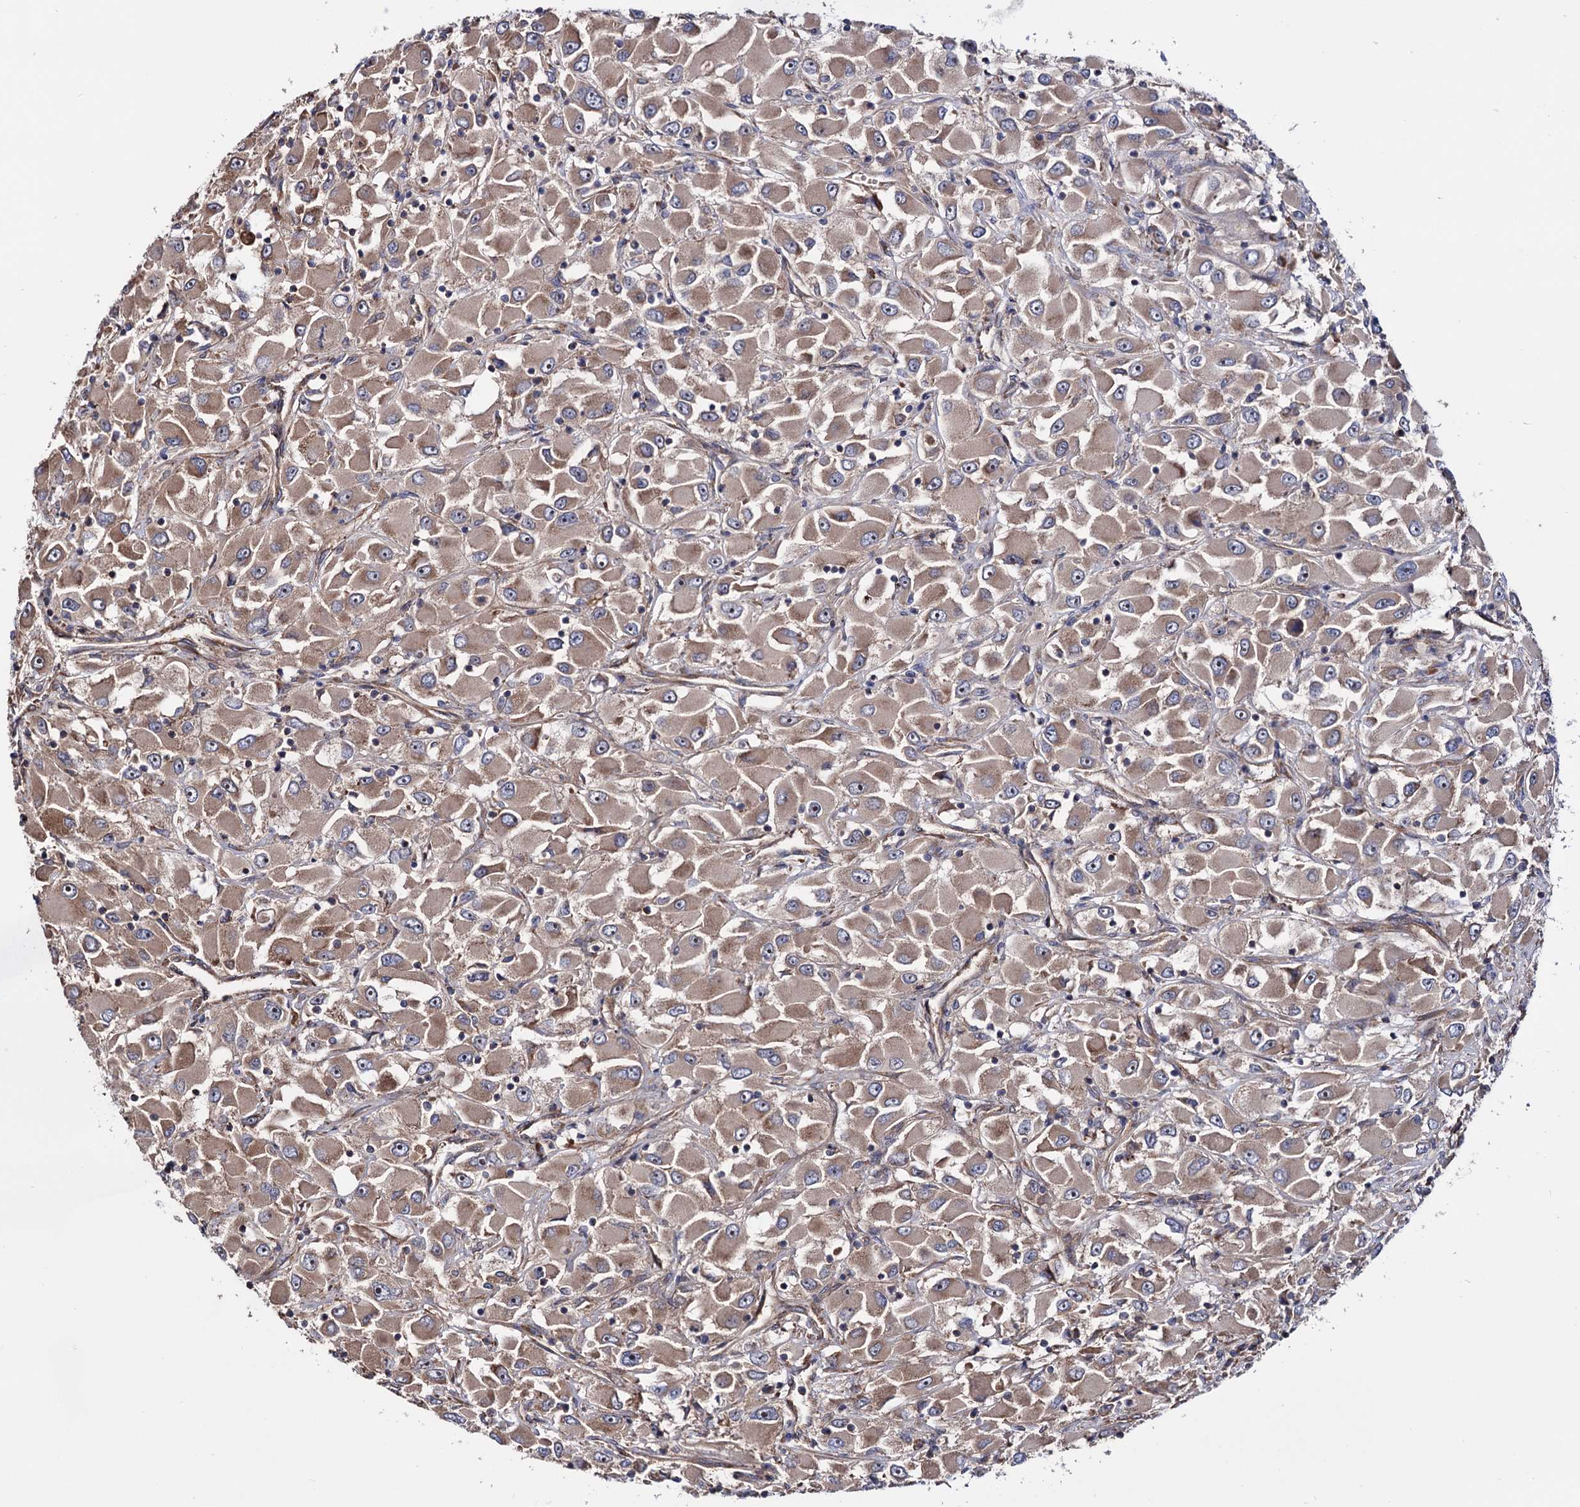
{"staining": {"intensity": "weak", "quantity": ">75%", "location": "cytoplasmic/membranous"}, "tissue": "renal cancer", "cell_type": "Tumor cells", "image_type": "cancer", "snomed": [{"axis": "morphology", "description": "Adenocarcinoma, NOS"}, {"axis": "topography", "description": "Kidney"}], "caption": "The image exhibits a brown stain indicating the presence of a protein in the cytoplasmic/membranous of tumor cells in adenocarcinoma (renal). (Stains: DAB in brown, nuclei in blue, Microscopy: brightfield microscopy at high magnification).", "gene": "FERMT2", "patient": {"sex": "female", "age": 52}}